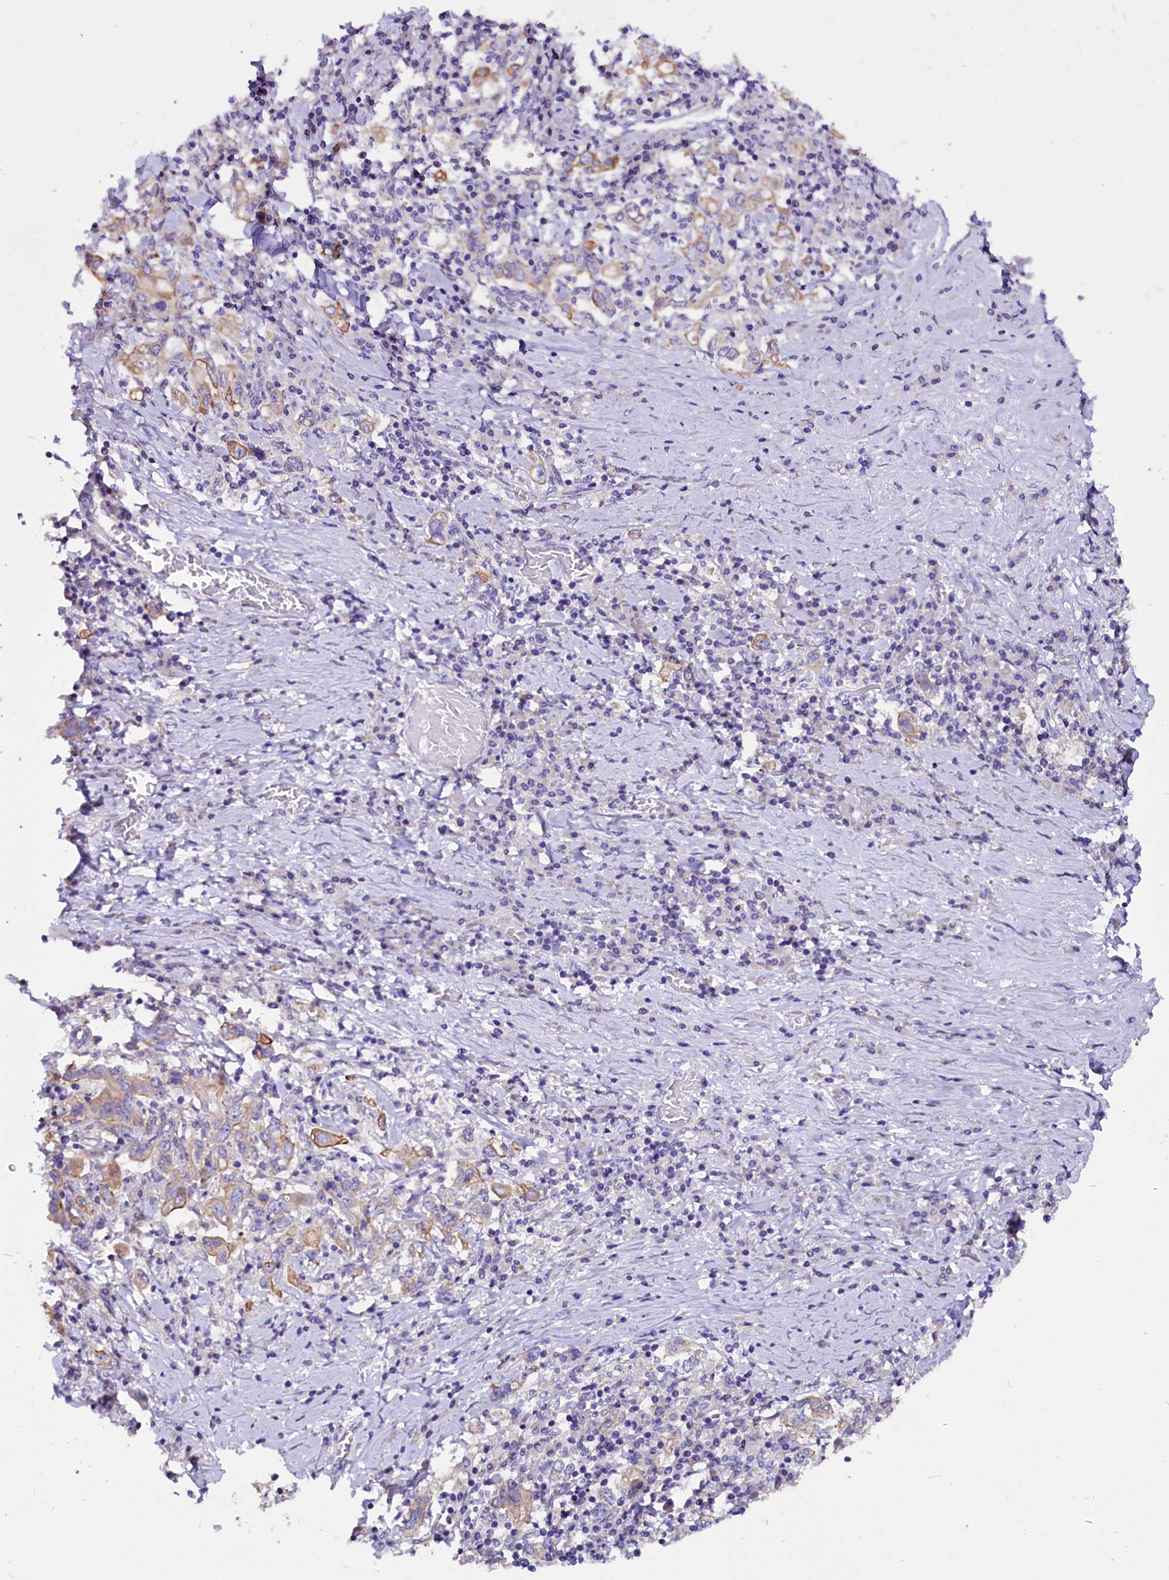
{"staining": {"intensity": "moderate", "quantity": "<25%", "location": "cytoplasmic/membranous"}, "tissue": "stomach cancer", "cell_type": "Tumor cells", "image_type": "cancer", "snomed": [{"axis": "morphology", "description": "Adenocarcinoma, NOS"}, {"axis": "topography", "description": "Stomach, upper"}, {"axis": "topography", "description": "Stomach"}], "caption": "The image exhibits immunohistochemical staining of stomach cancer (adenocarcinoma). There is moderate cytoplasmic/membranous positivity is seen in approximately <25% of tumor cells.", "gene": "CEP170", "patient": {"sex": "male", "age": 62}}